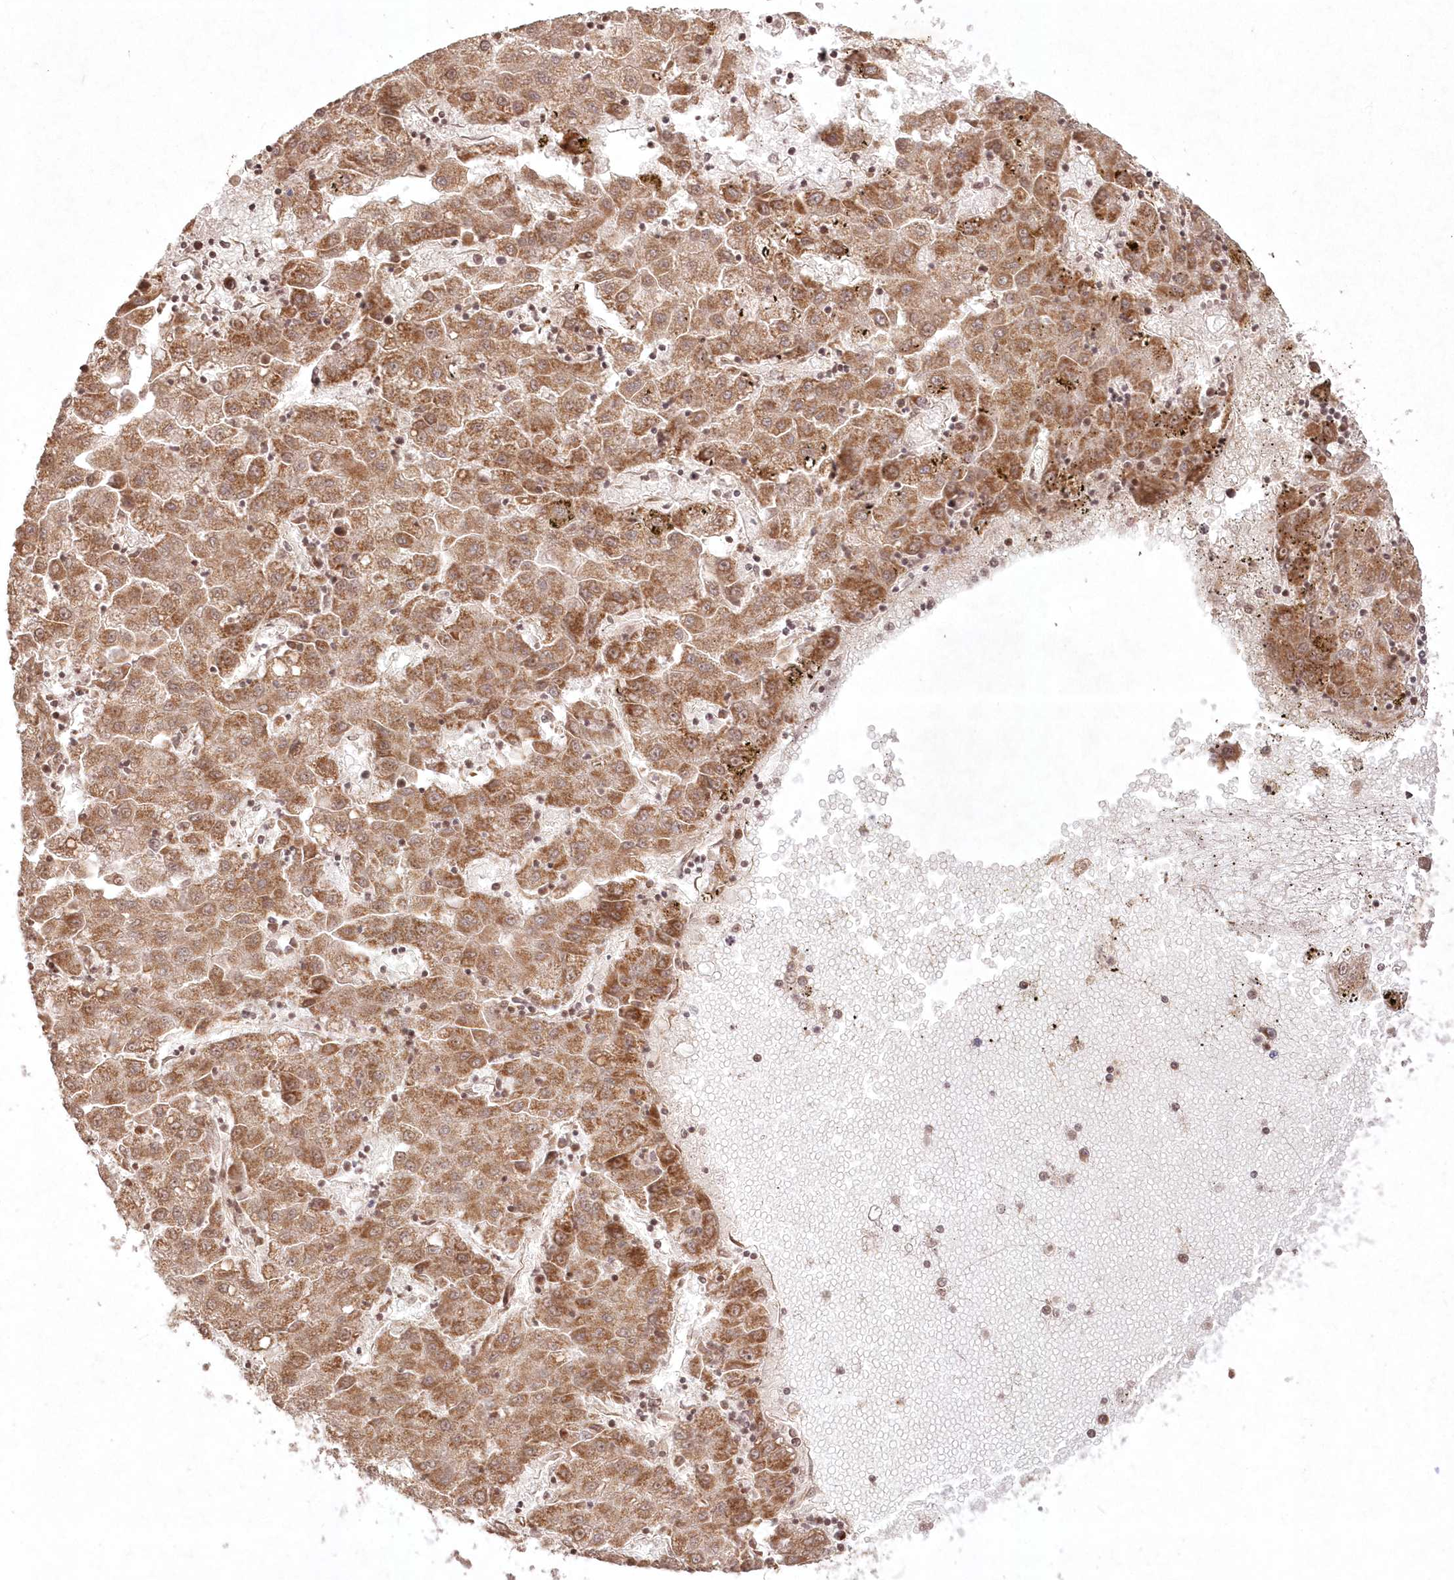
{"staining": {"intensity": "moderate", "quantity": ">75%", "location": "cytoplasmic/membranous"}, "tissue": "liver cancer", "cell_type": "Tumor cells", "image_type": "cancer", "snomed": [{"axis": "morphology", "description": "Carcinoma, Hepatocellular, NOS"}, {"axis": "topography", "description": "Liver"}], "caption": "The photomicrograph displays staining of liver cancer (hepatocellular carcinoma), revealing moderate cytoplasmic/membranous protein staining (brown color) within tumor cells.", "gene": "LRPPRC", "patient": {"sex": "male", "age": 72}}